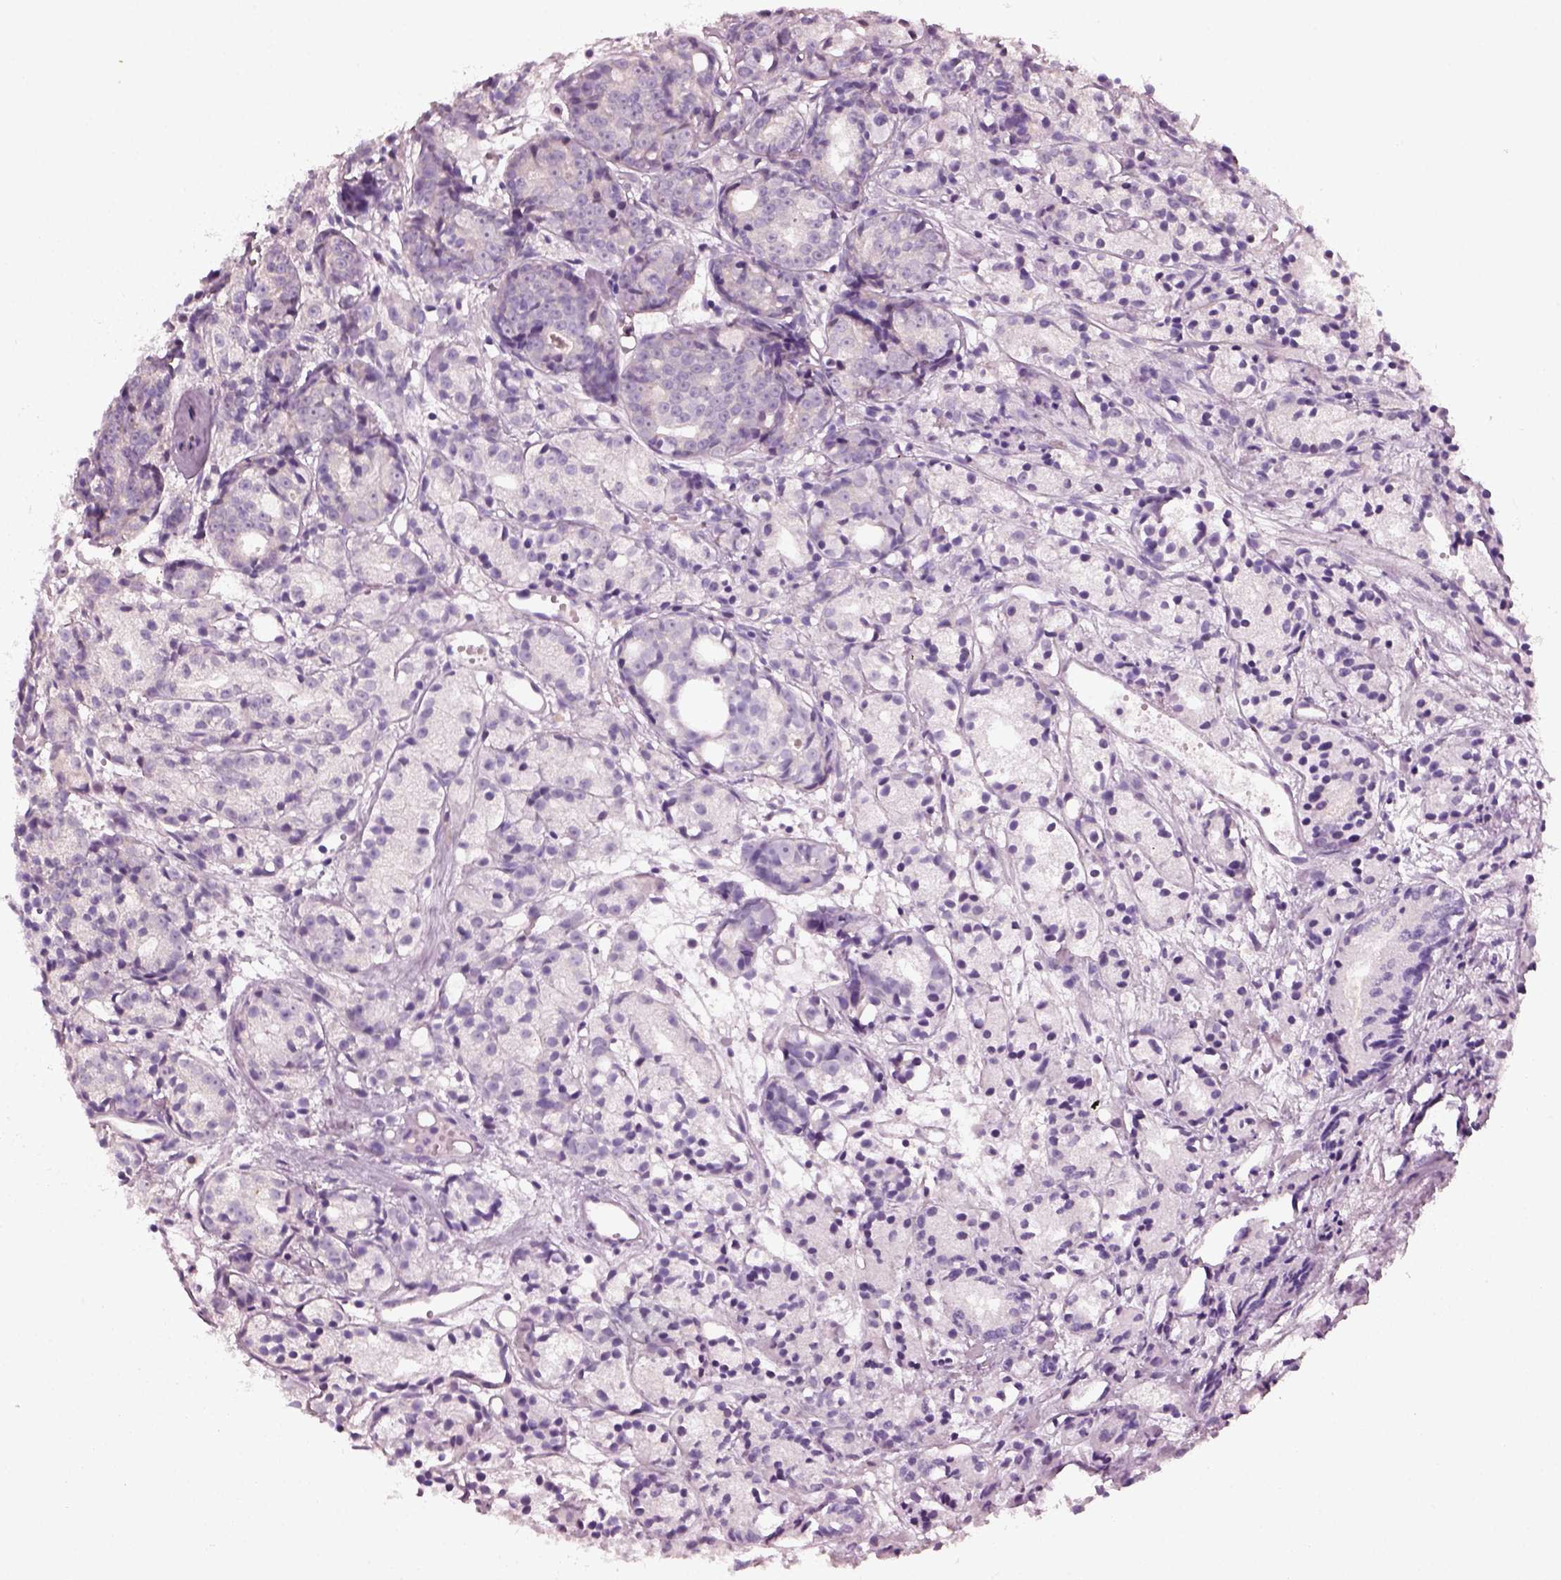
{"staining": {"intensity": "negative", "quantity": "none", "location": "none"}, "tissue": "prostate cancer", "cell_type": "Tumor cells", "image_type": "cancer", "snomed": [{"axis": "morphology", "description": "Adenocarcinoma, Medium grade"}, {"axis": "topography", "description": "Prostate"}], "caption": "The image reveals no staining of tumor cells in prostate adenocarcinoma (medium-grade). The staining is performed using DAB brown chromogen with nuclei counter-stained in using hematoxylin.", "gene": "ELSPBP1", "patient": {"sex": "male", "age": 74}}